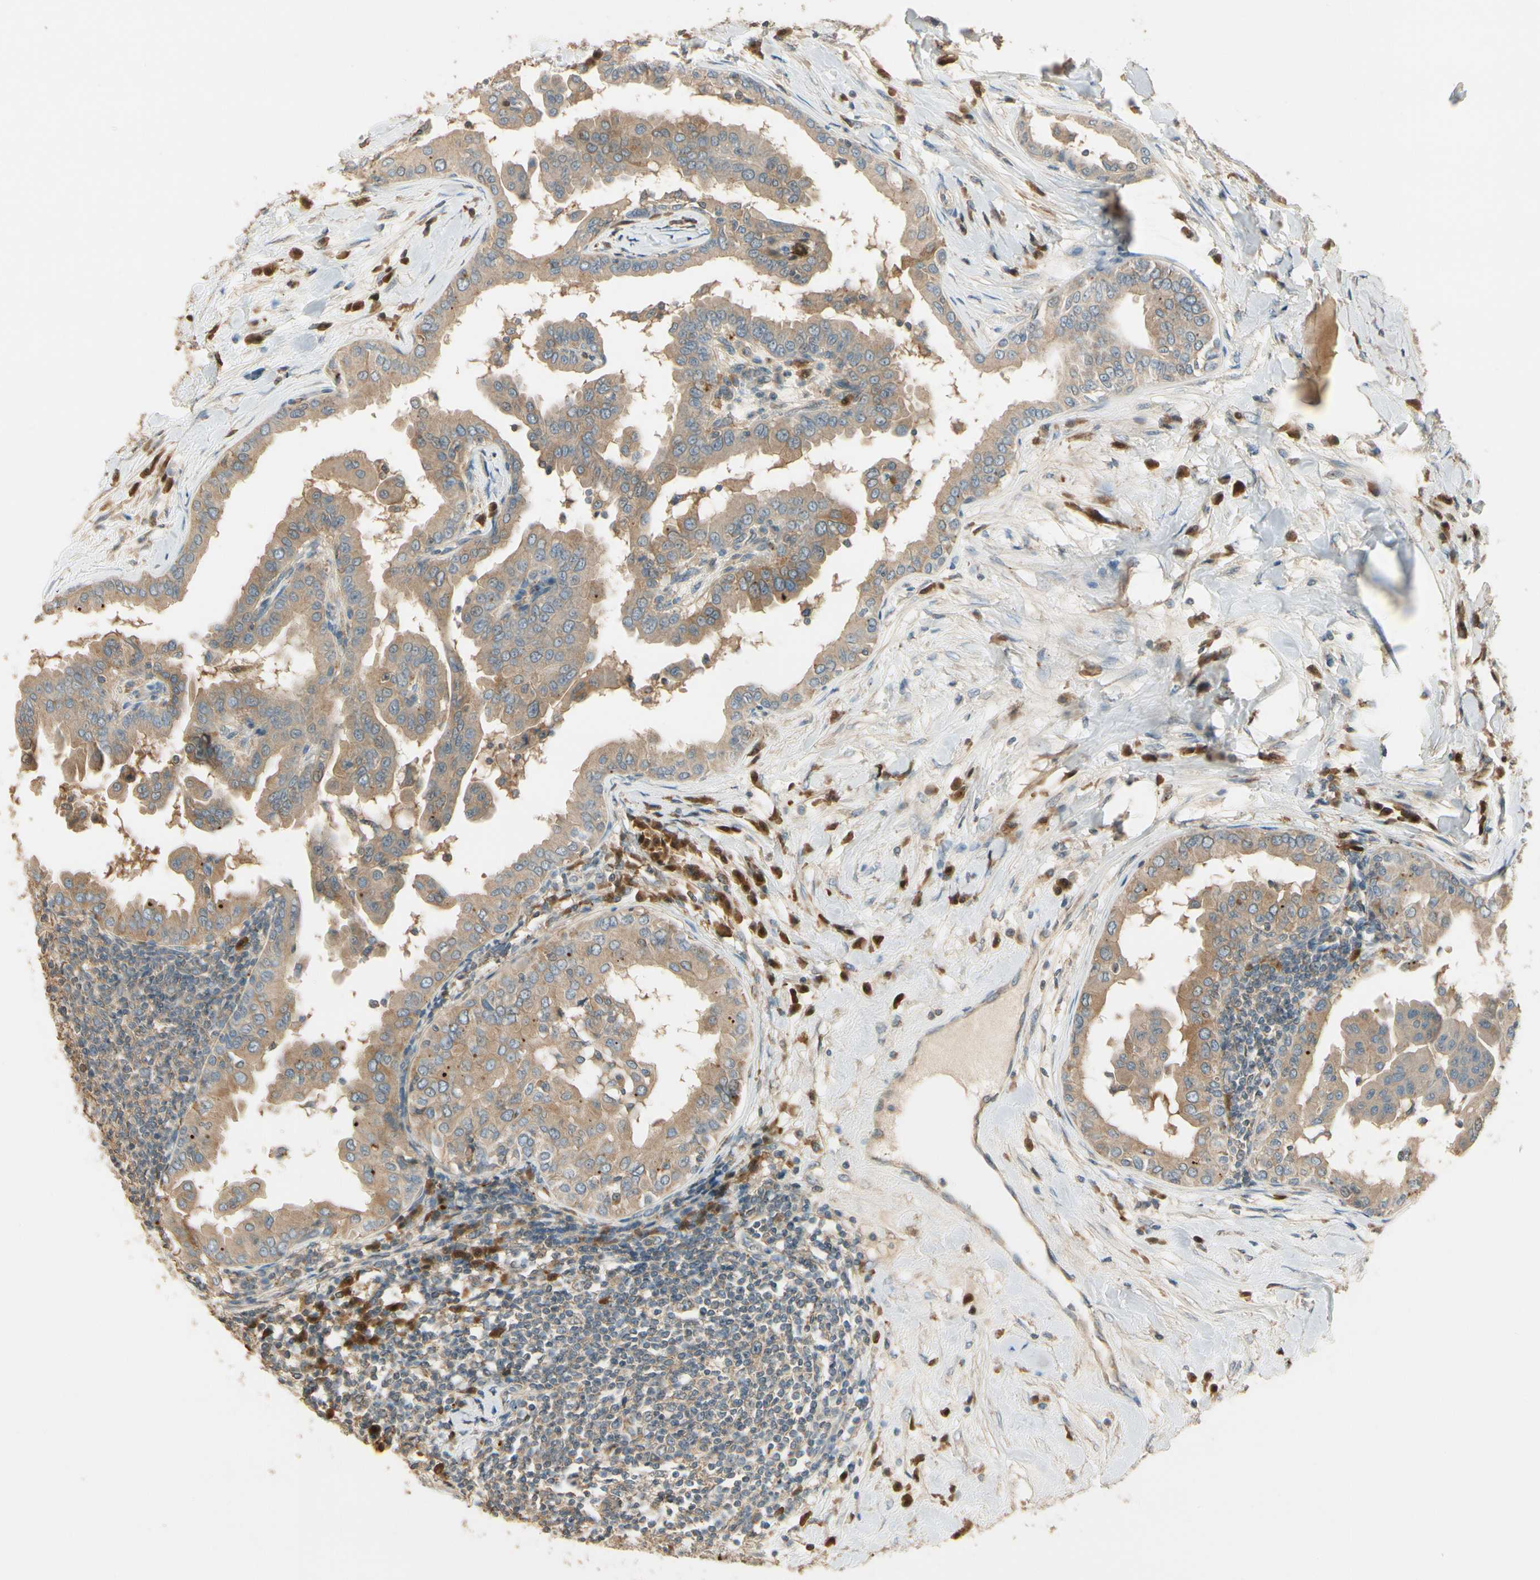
{"staining": {"intensity": "weak", "quantity": ">75%", "location": "cytoplasmic/membranous"}, "tissue": "thyroid cancer", "cell_type": "Tumor cells", "image_type": "cancer", "snomed": [{"axis": "morphology", "description": "Papillary adenocarcinoma, NOS"}, {"axis": "topography", "description": "Thyroid gland"}], "caption": "A high-resolution image shows IHC staining of thyroid cancer, which shows weak cytoplasmic/membranous expression in about >75% of tumor cells. (DAB = brown stain, brightfield microscopy at high magnification).", "gene": "PLXNA1", "patient": {"sex": "male", "age": 33}}